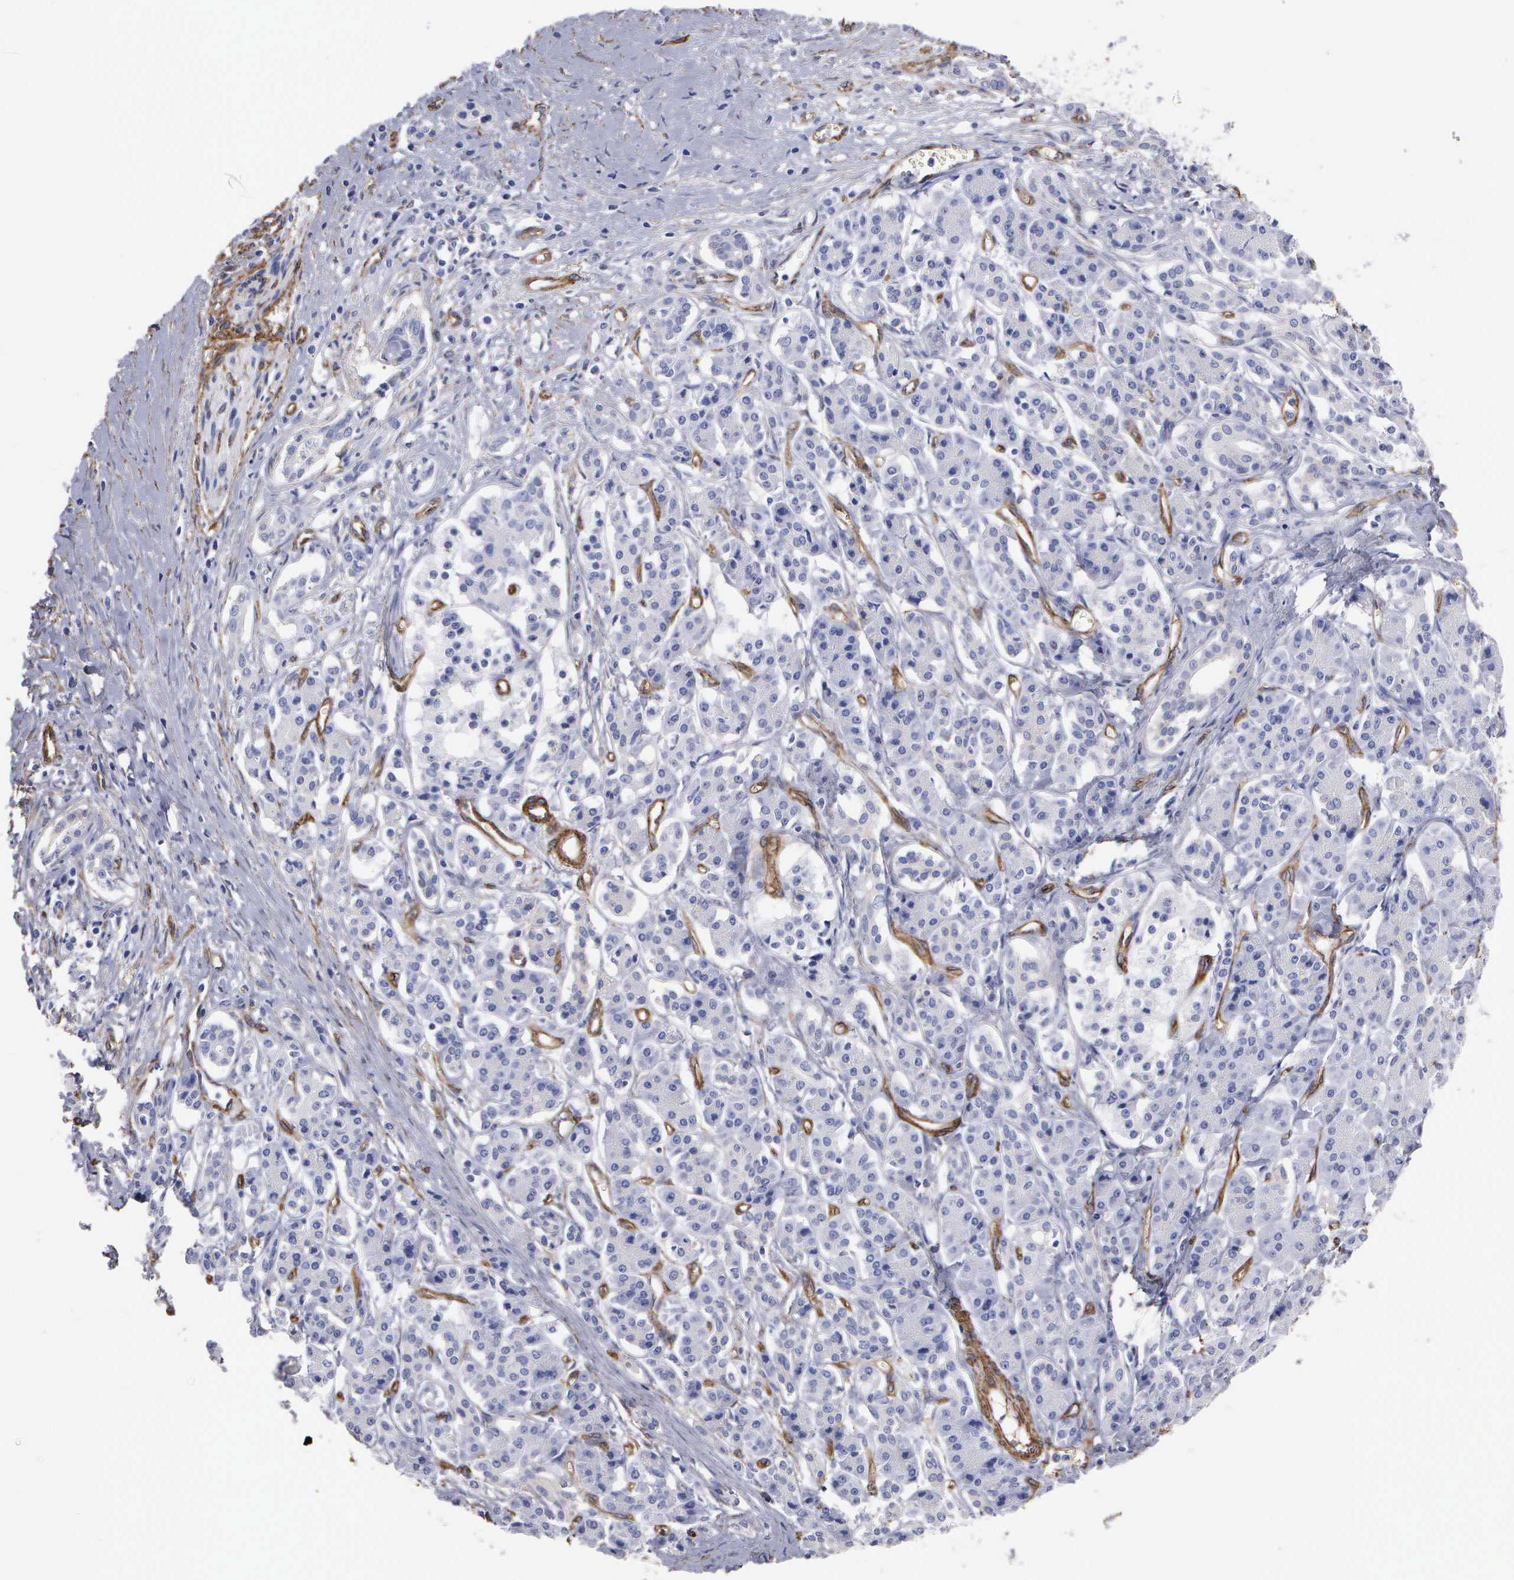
{"staining": {"intensity": "negative", "quantity": "none", "location": "none"}, "tissue": "pancreatic cancer", "cell_type": "Tumor cells", "image_type": "cancer", "snomed": [{"axis": "morphology", "description": "Adenocarcinoma, NOS"}, {"axis": "topography", "description": "Pancreas"}], "caption": "IHC micrograph of adenocarcinoma (pancreatic) stained for a protein (brown), which exhibits no positivity in tumor cells.", "gene": "MAGEB10", "patient": {"sex": "male", "age": 59}}